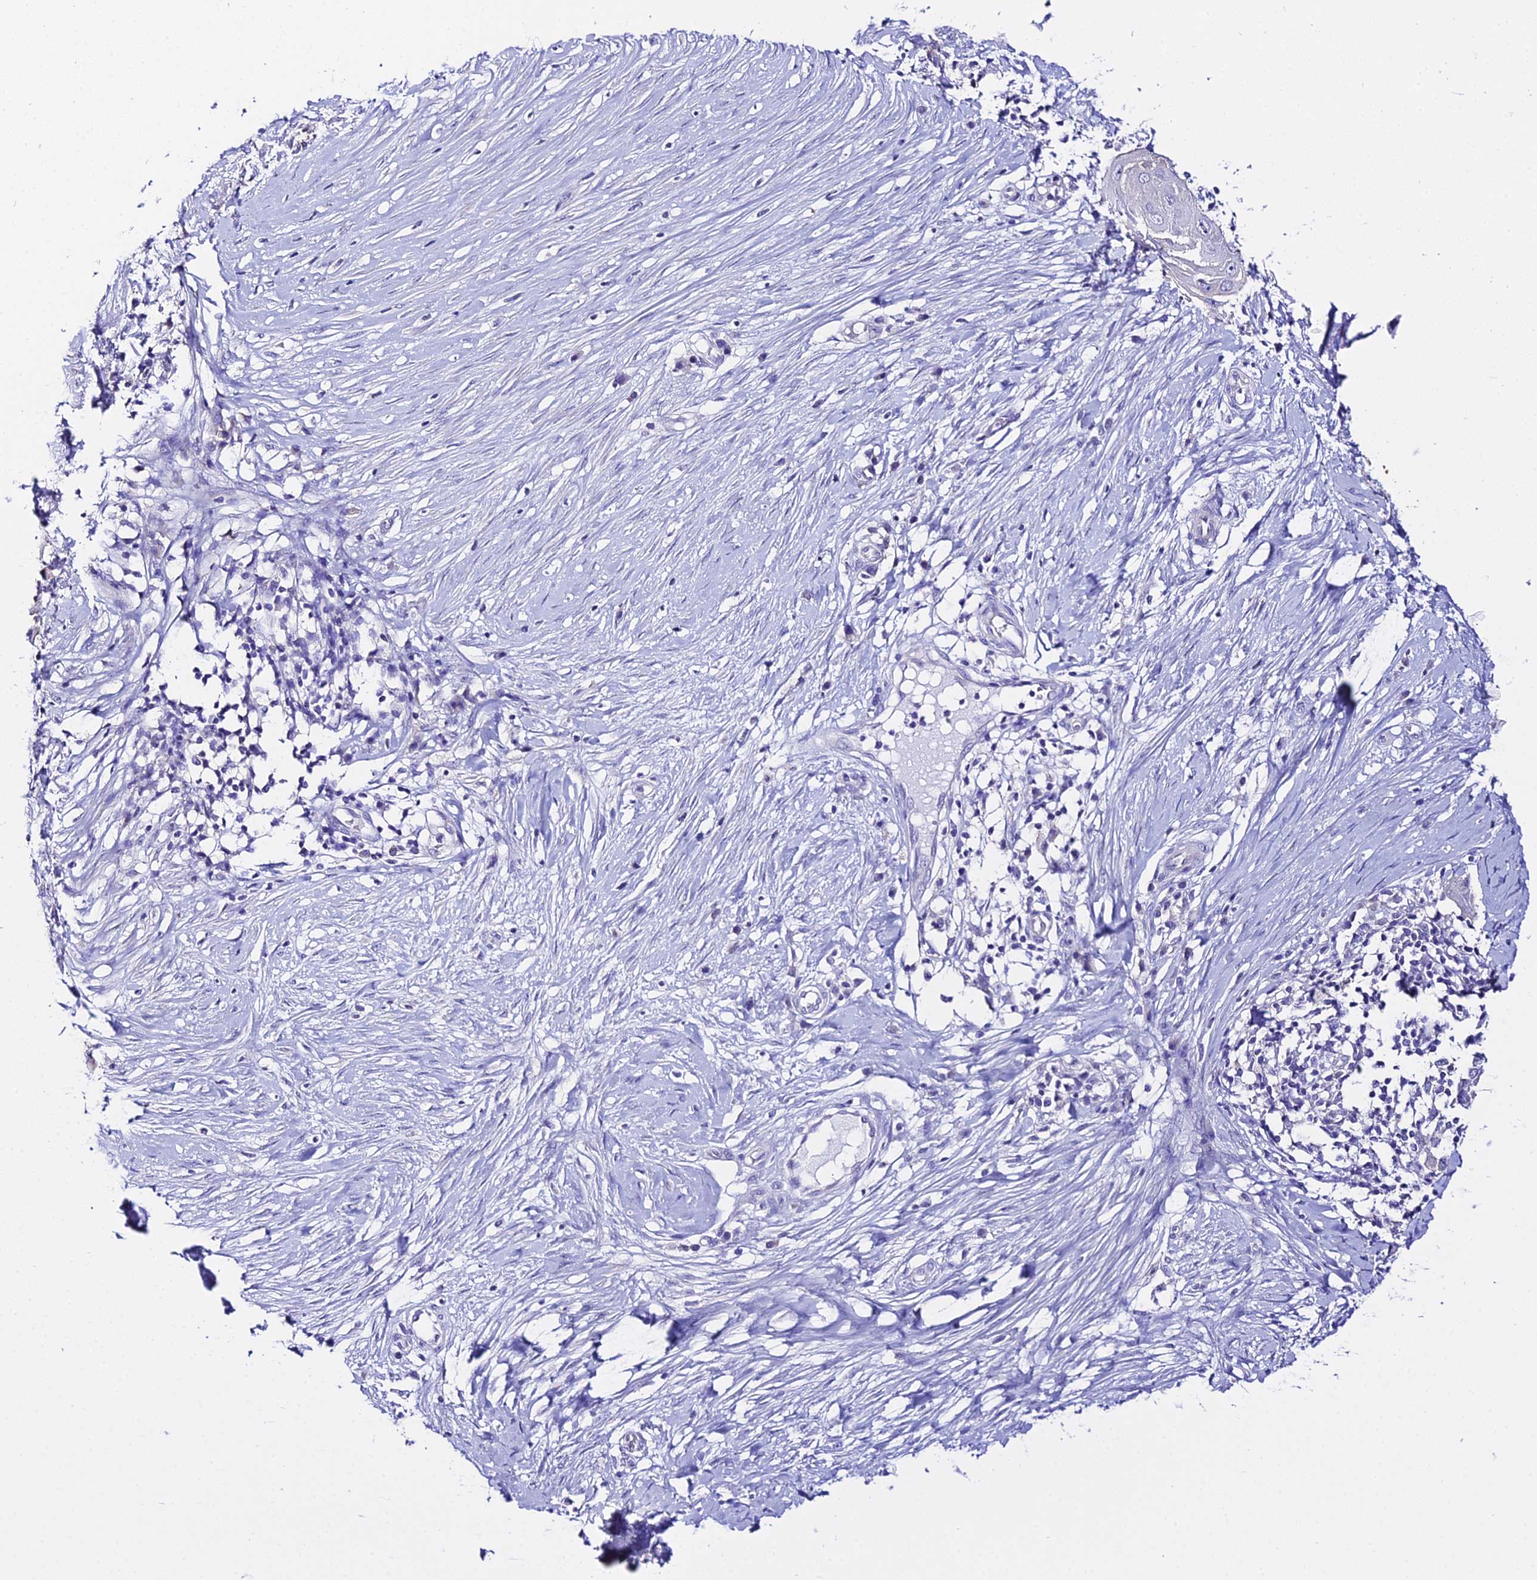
{"staining": {"intensity": "negative", "quantity": "none", "location": "none"}, "tissue": "skin cancer", "cell_type": "Tumor cells", "image_type": "cancer", "snomed": [{"axis": "morphology", "description": "Squamous cell carcinoma, NOS"}, {"axis": "topography", "description": "Skin"}], "caption": "Tumor cells are negative for protein expression in human squamous cell carcinoma (skin).", "gene": "ATG16L2", "patient": {"sex": "female", "age": 44}}